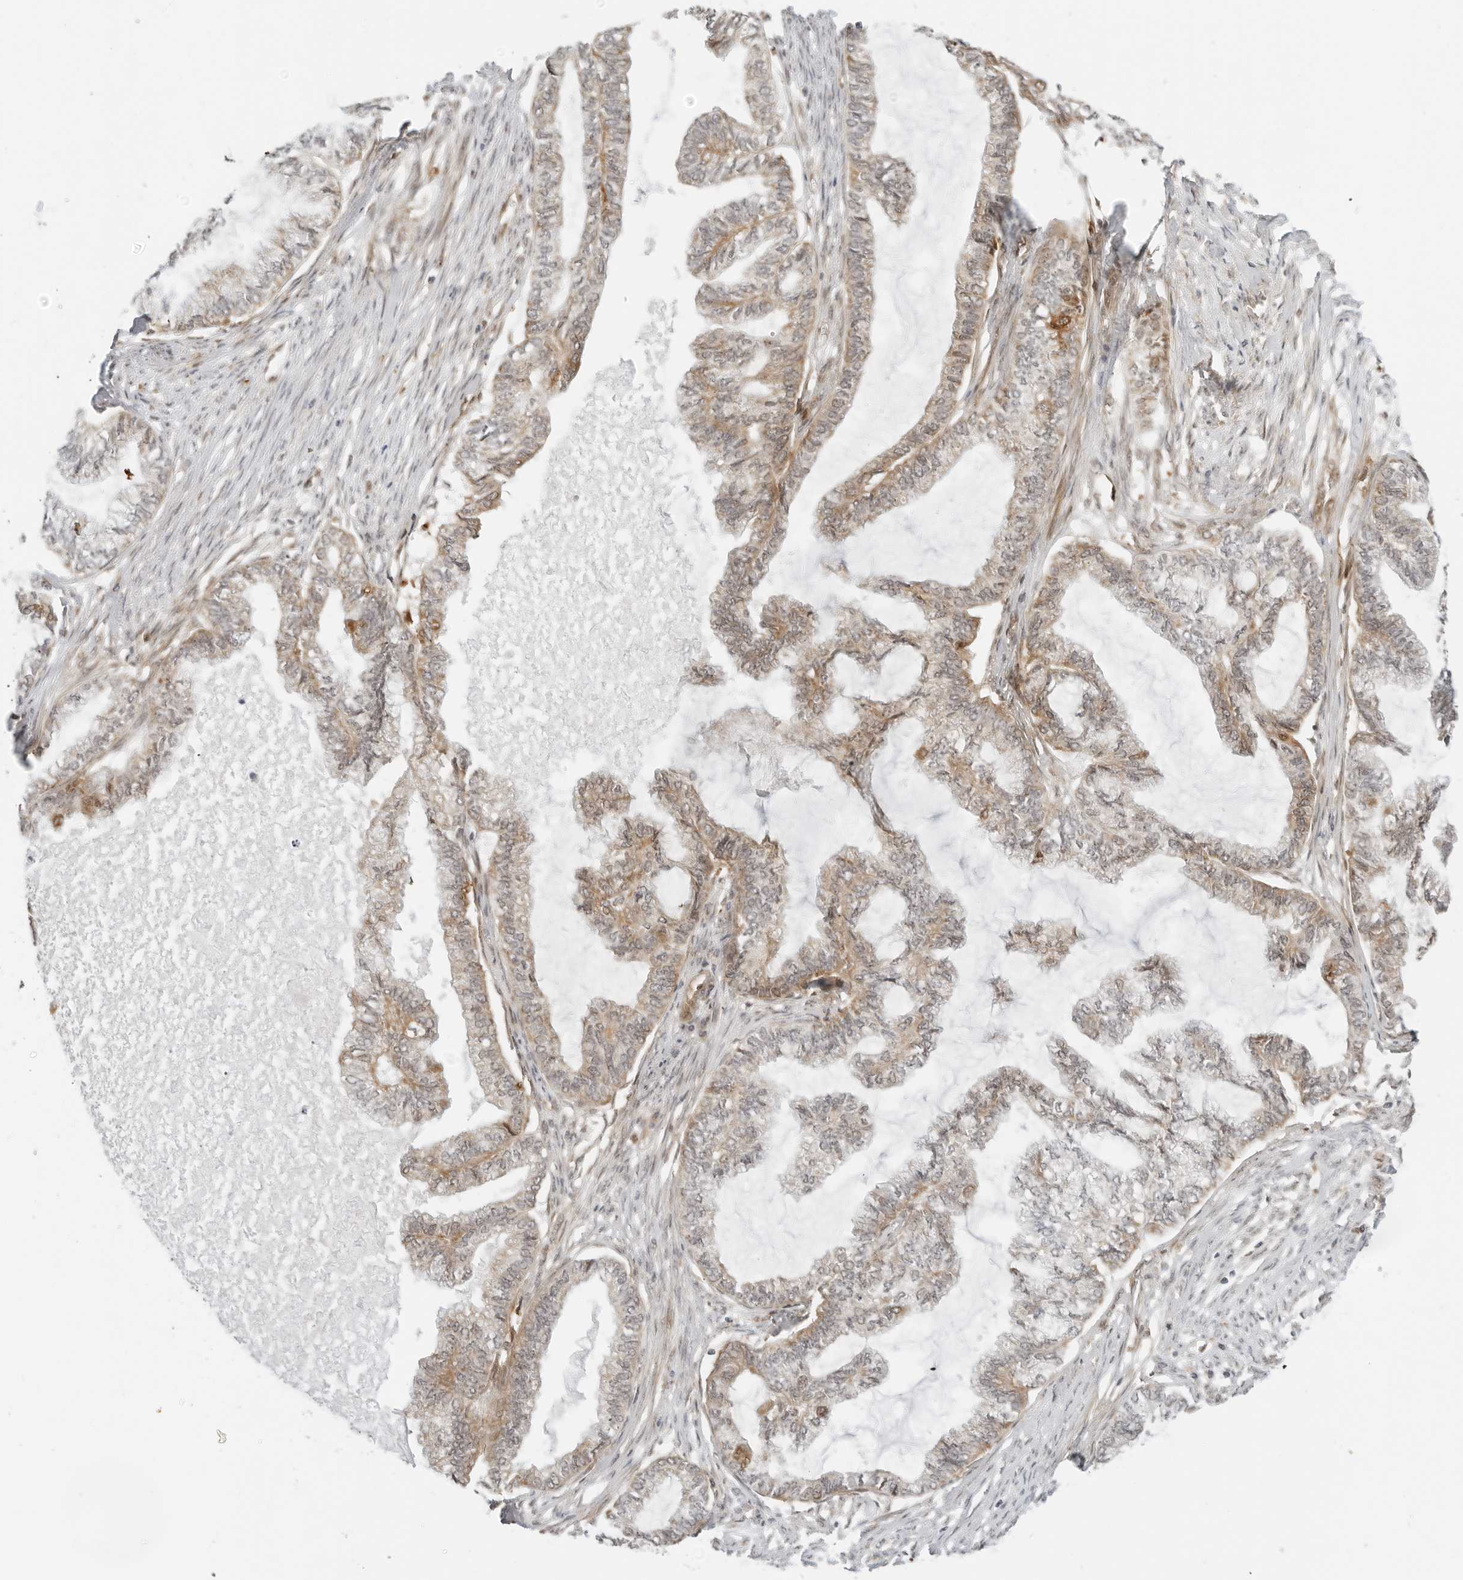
{"staining": {"intensity": "weak", "quantity": "<25%", "location": "cytoplasmic/membranous"}, "tissue": "endometrial cancer", "cell_type": "Tumor cells", "image_type": "cancer", "snomed": [{"axis": "morphology", "description": "Adenocarcinoma, NOS"}, {"axis": "topography", "description": "Endometrium"}], "caption": "Immunohistochemistry (IHC) of human endometrial cancer (adenocarcinoma) shows no expression in tumor cells. The staining was performed using DAB (3,3'-diaminobenzidine) to visualize the protein expression in brown, while the nuclei were stained in blue with hematoxylin (Magnification: 20x).", "gene": "RC3H1", "patient": {"sex": "female", "age": 86}}